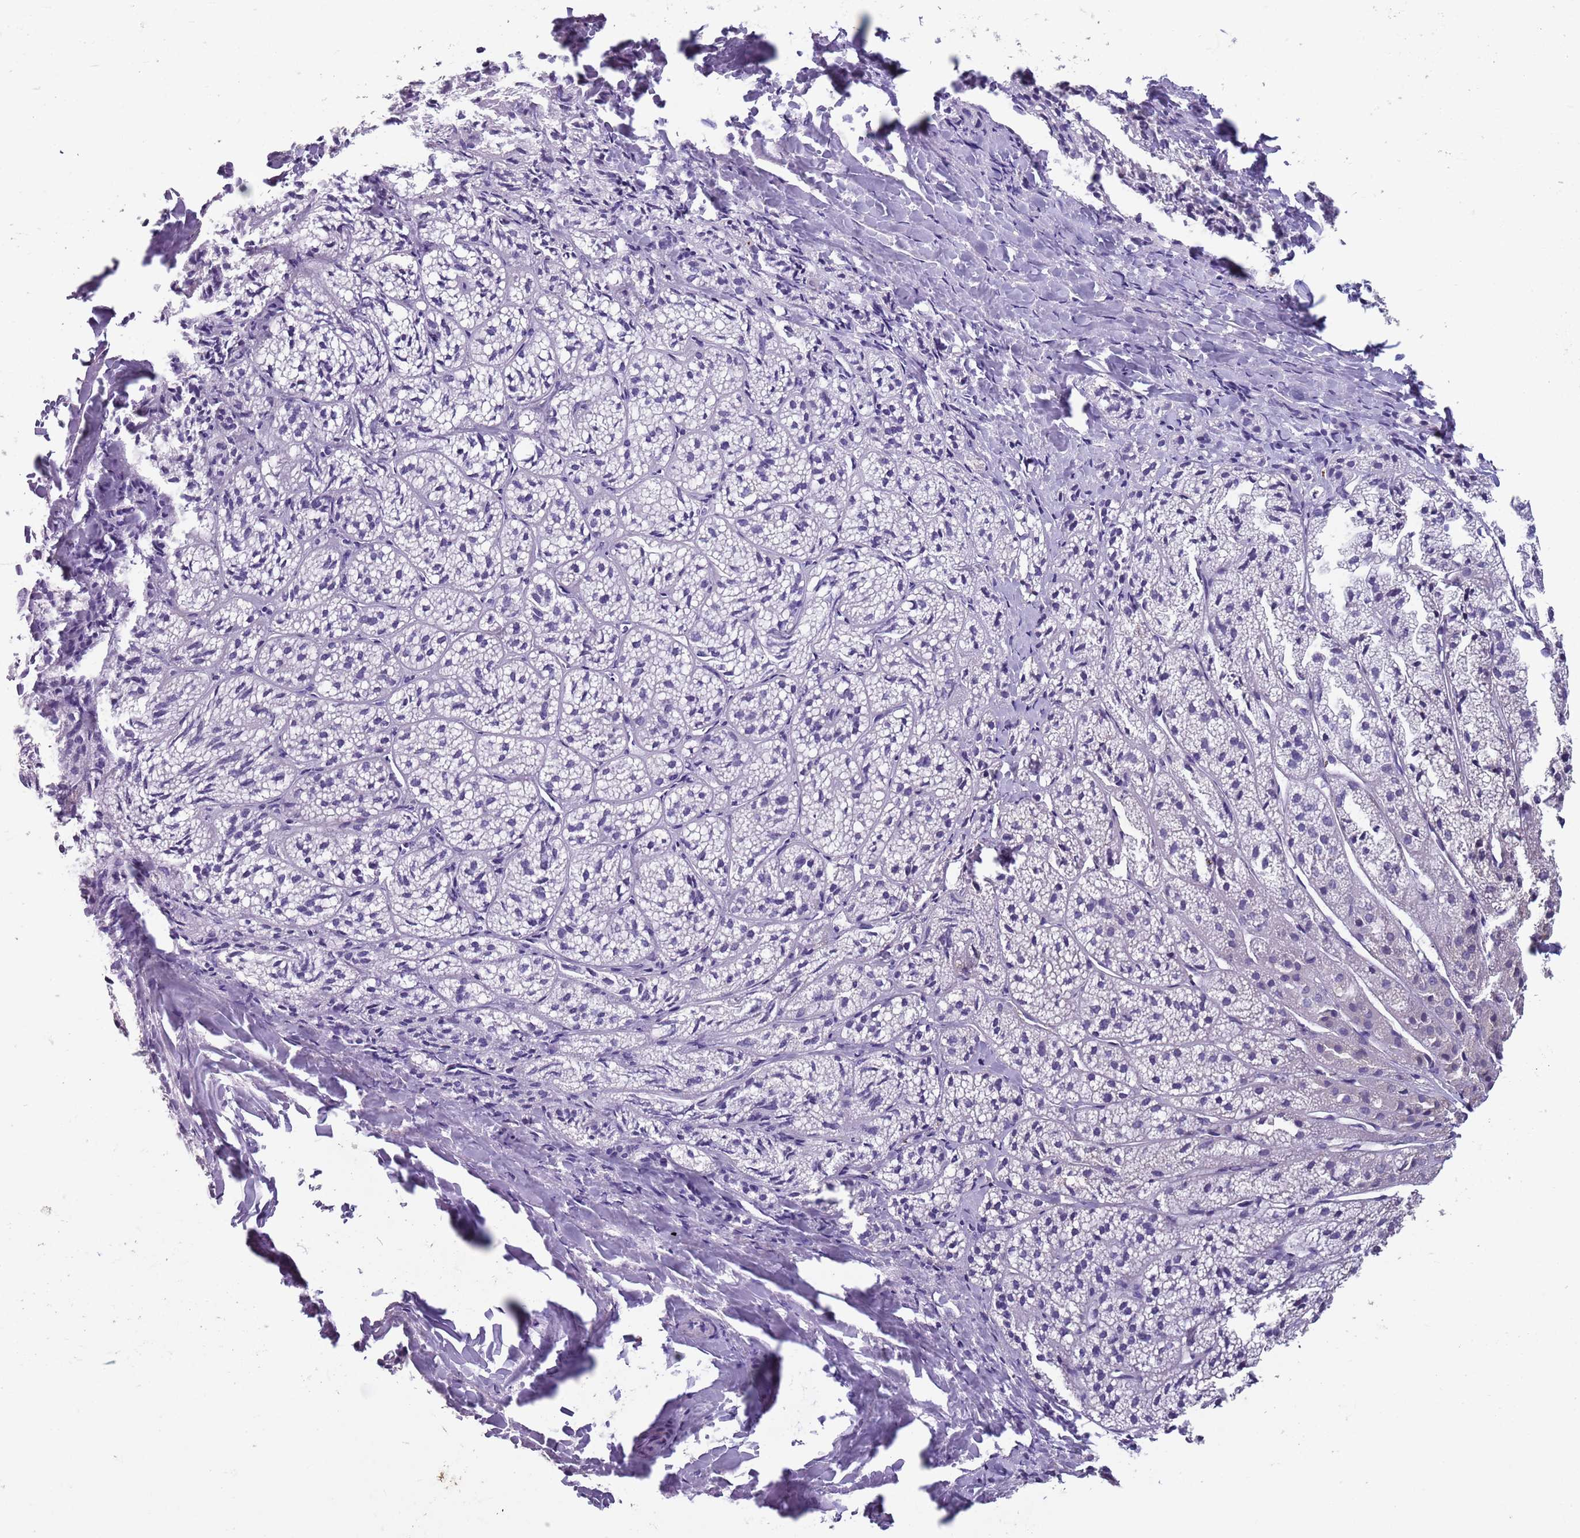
{"staining": {"intensity": "negative", "quantity": "none", "location": "none"}, "tissue": "adrenal gland", "cell_type": "Glandular cells", "image_type": "normal", "snomed": [{"axis": "morphology", "description": "Normal tissue, NOS"}, {"axis": "topography", "description": "Adrenal gland"}], "caption": "The image exhibits no staining of glandular cells in normal adrenal gland. (DAB immunohistochemistry (IHC), high magnification).", "gene": "SPESP1", "patient": {"sex": "female", "age": 44}}